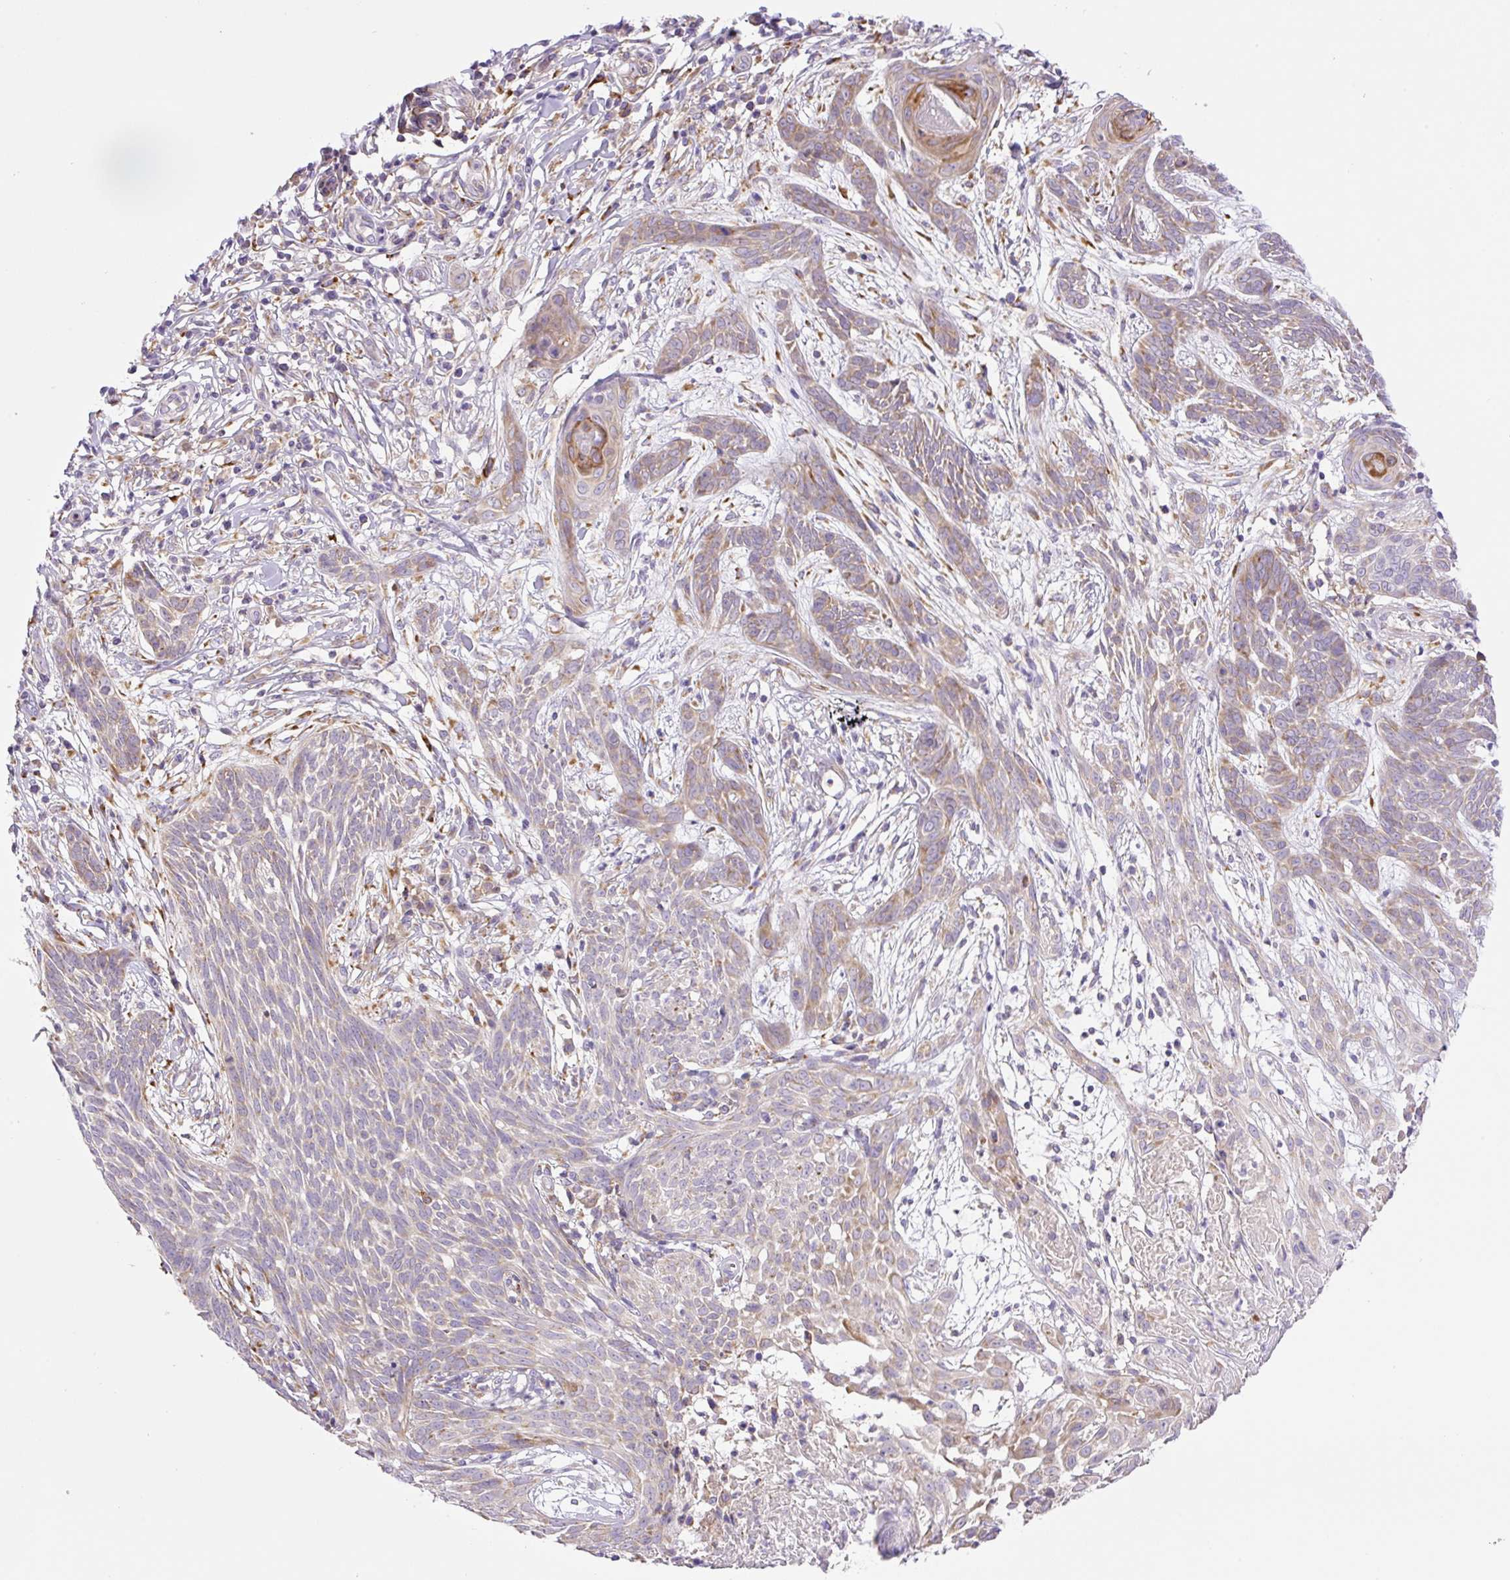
{"staining": {"intensity": "weak", "quantity": ">75%", "location": "cytoplasmic/membranous"}, "tissue": "skin cancer", "cell_type": "Tumor cells", "image_type": "cancer", "snomed": [{"axis": "morphology", "description": "Basal cell carcinoma"}, {"axis": "topography", "description": "Skin"}, {"axis": "topography", "description": "Skin, foot"}], "caption": "Immunohistochemical staining of skin cancer (basal cell carcinoma) exhibits weak cytoplasmic/membranous protein positivity in approximately >75% of tumor cells.", "gene": "POFUT1", "patient": {"sex": "female", "age": 86}}